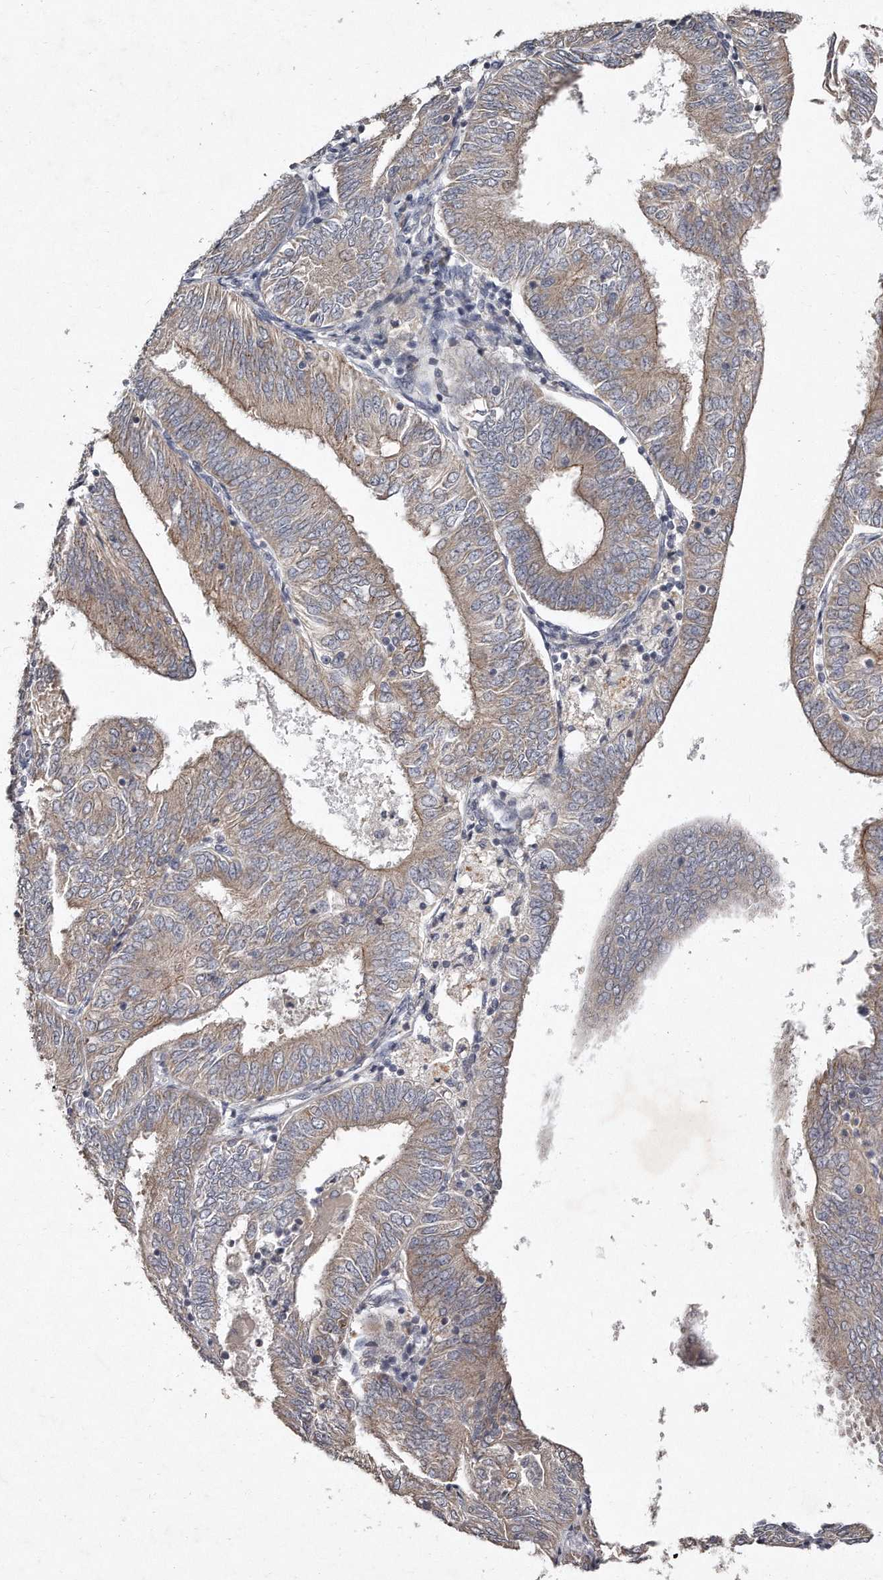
{"staining": {"intensity": "weak", "quantity": ">75%", "location": "cytoplasmic/membranous"}, "tissue": "endometrial cancer", "cell_type": "Tumor cells", "image_type": "cancer", "snomed": [{"axis": "morphology", "description": "Adenocarcinoma, NOS"}, {"axis": "topography", "description": "Endometrium"}], "caption": "Human adenocarcinoma (endometrial) stained for a protein (brown) demonstrates weak cytoplasmic/membranous positive positivity in about >75% of tumor cells.", "gene": "TECR", "patient": {"sex": "female", "age": 58}}